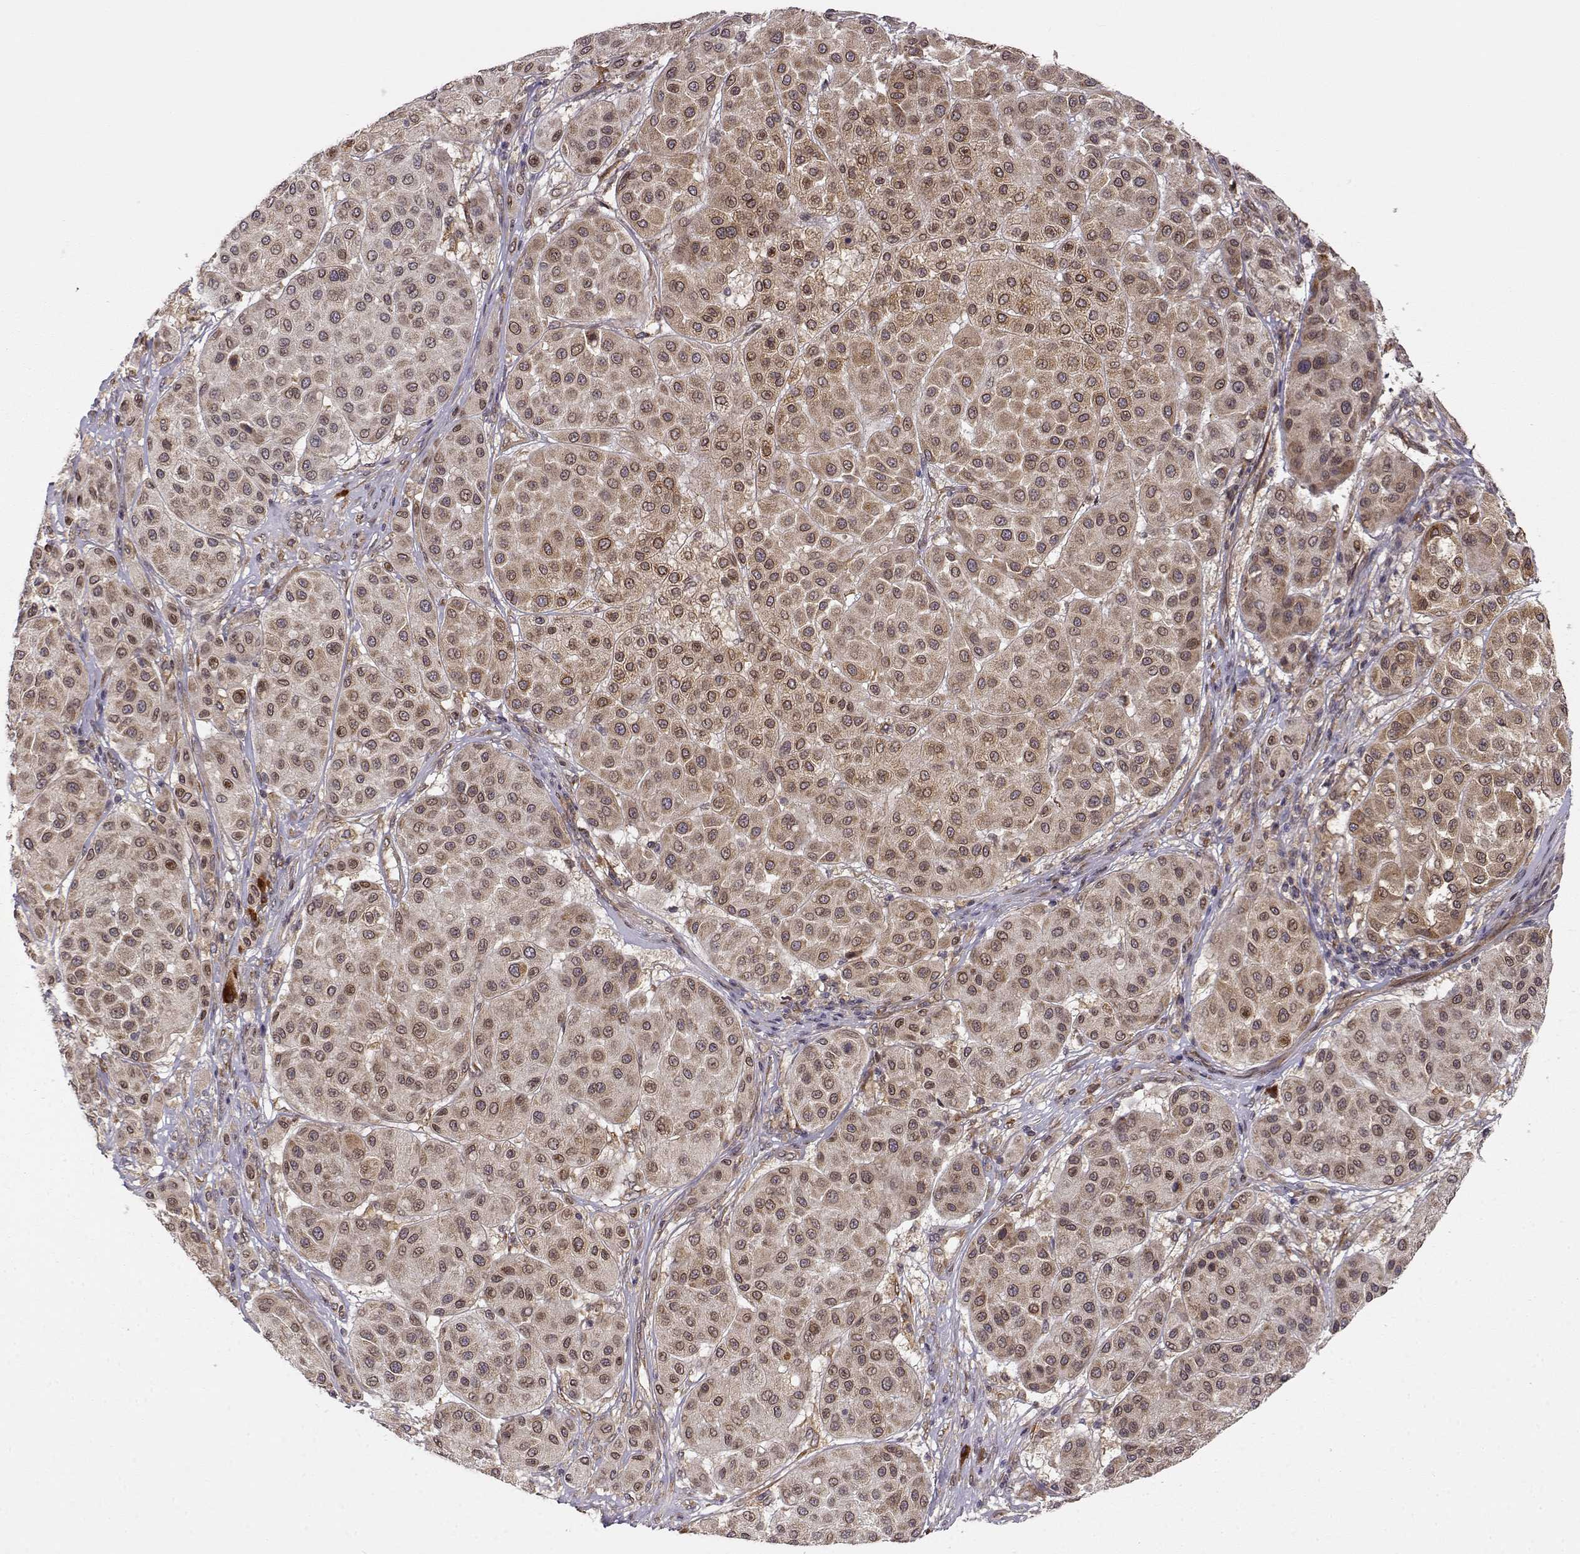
{"staining": {"intensity": "moderate", "quantity": ">75%", "location": "cytoplasmic/membranous"}, "tissue": "melanoma", "cell_type": "Tumor cells", "image_type": "cancer", "snomed": [{"axis": "morphology", "description": "Malignant melanoma, Metastatic site"}, {"axis": "topography", "description": "Smooth muscle"}], "caption": "This photomicrograph shows immunohistochemistry (IHC) staining of melanoma, with medium moderate cytoplasmic/membranous staining in approximately >75% of tumor cells.", "gene": "ERGIC2", "patient": {"sex": "male", "age": 41}}